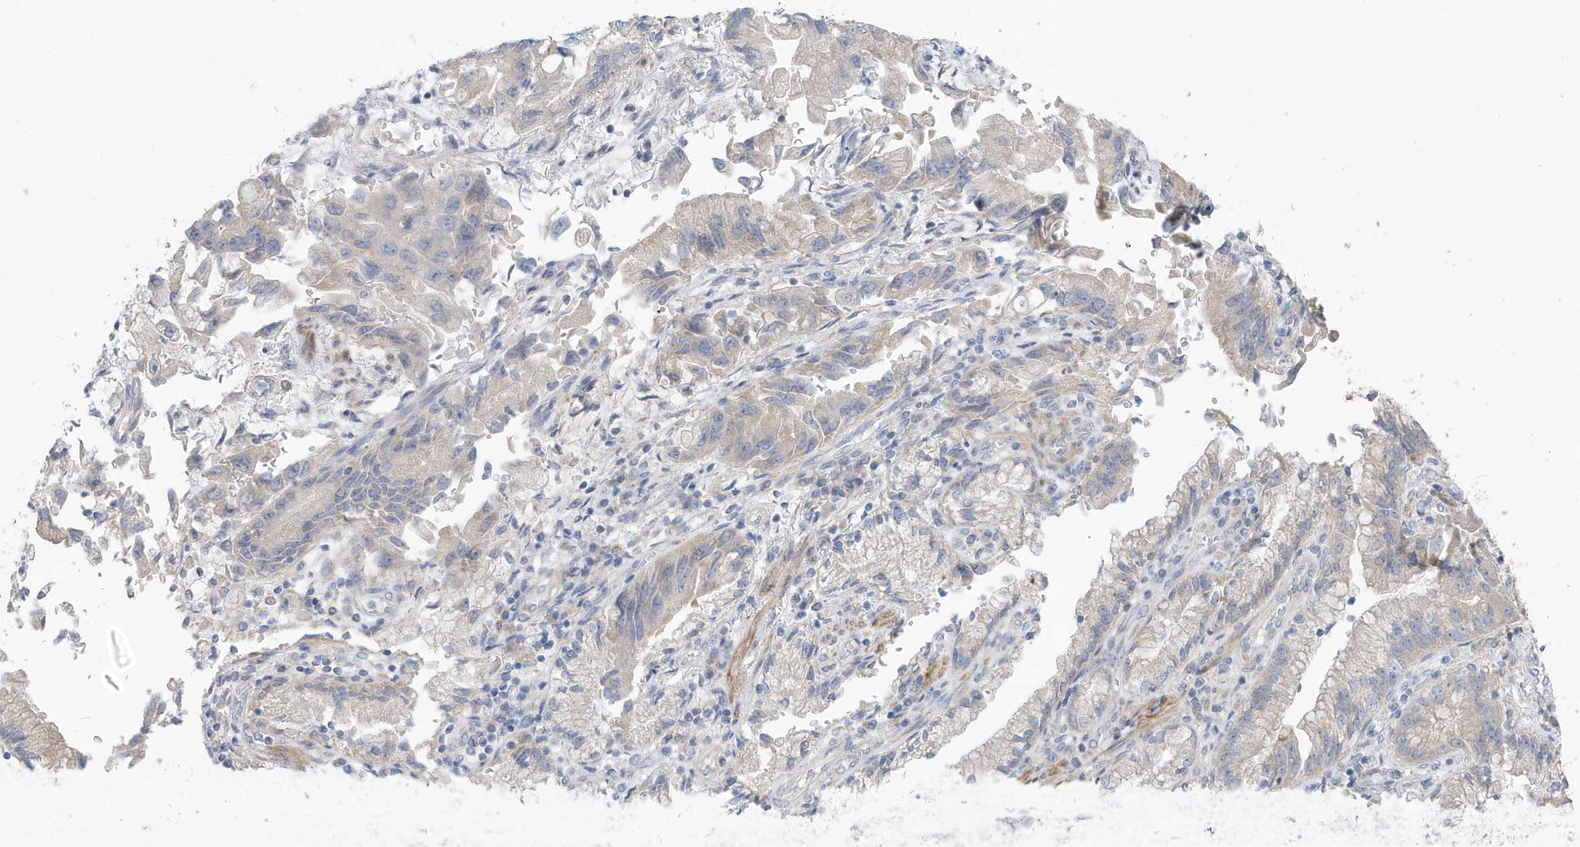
{"staining": {"intensity": "weak", "quantity": "<25%", "location": "cytoplasmic/membranous"}, "tissue": "stomach cancer", "cell_type": "Tumor cells", "image_type": "cancer", "snomed": [{"axis": "morphology", "description": "Adenocarcinoma, NOS"}, {"axis": "topography", "description": "Stomach"}], "caption": "This is an immunohistochemistry histopathology image of stomach cancer. There is no positivity in tumor cells.", "gene": "ATP13A5", "patient": {"sex": "male", "age": 62}}